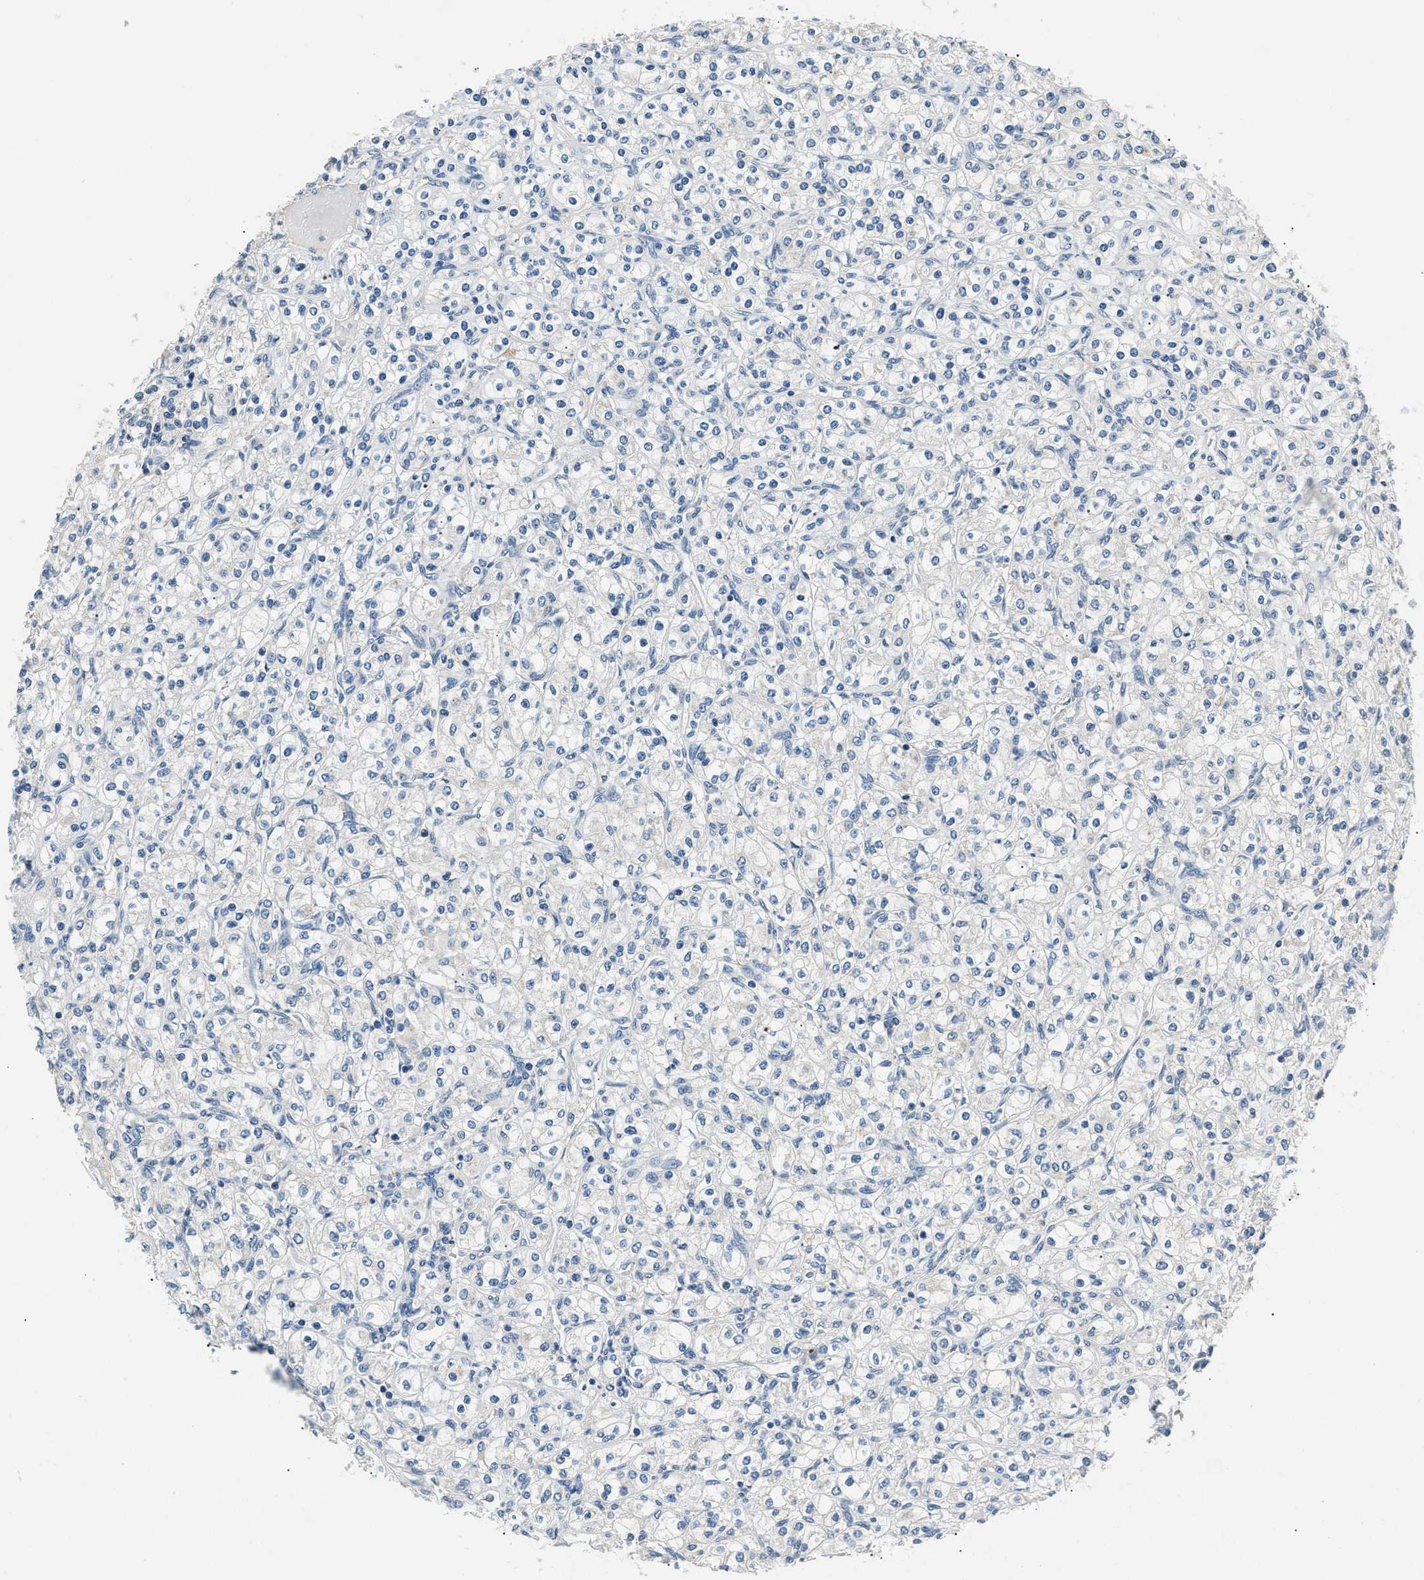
{"staining": {"intensity": "negative", "quantity": "none", "location": "none"}, "tissue": "renal cancer", "cell_type": "Tumor cells", "image_type": "cancer", "snomed": [{"axis": "morphology", "description": "Adenocarcinoma, NOS"}, {"axis": "topography", "description": "Kidney"}], "caption": "Immunohistochemistry of renal cancer exhibits no staining in tumor cells. (Brightfield microscopy of DAB immunohistochemistry (IHC) at high magnification).", "gene": "INHA", "patient": {"sex": "male", "age": 77}}